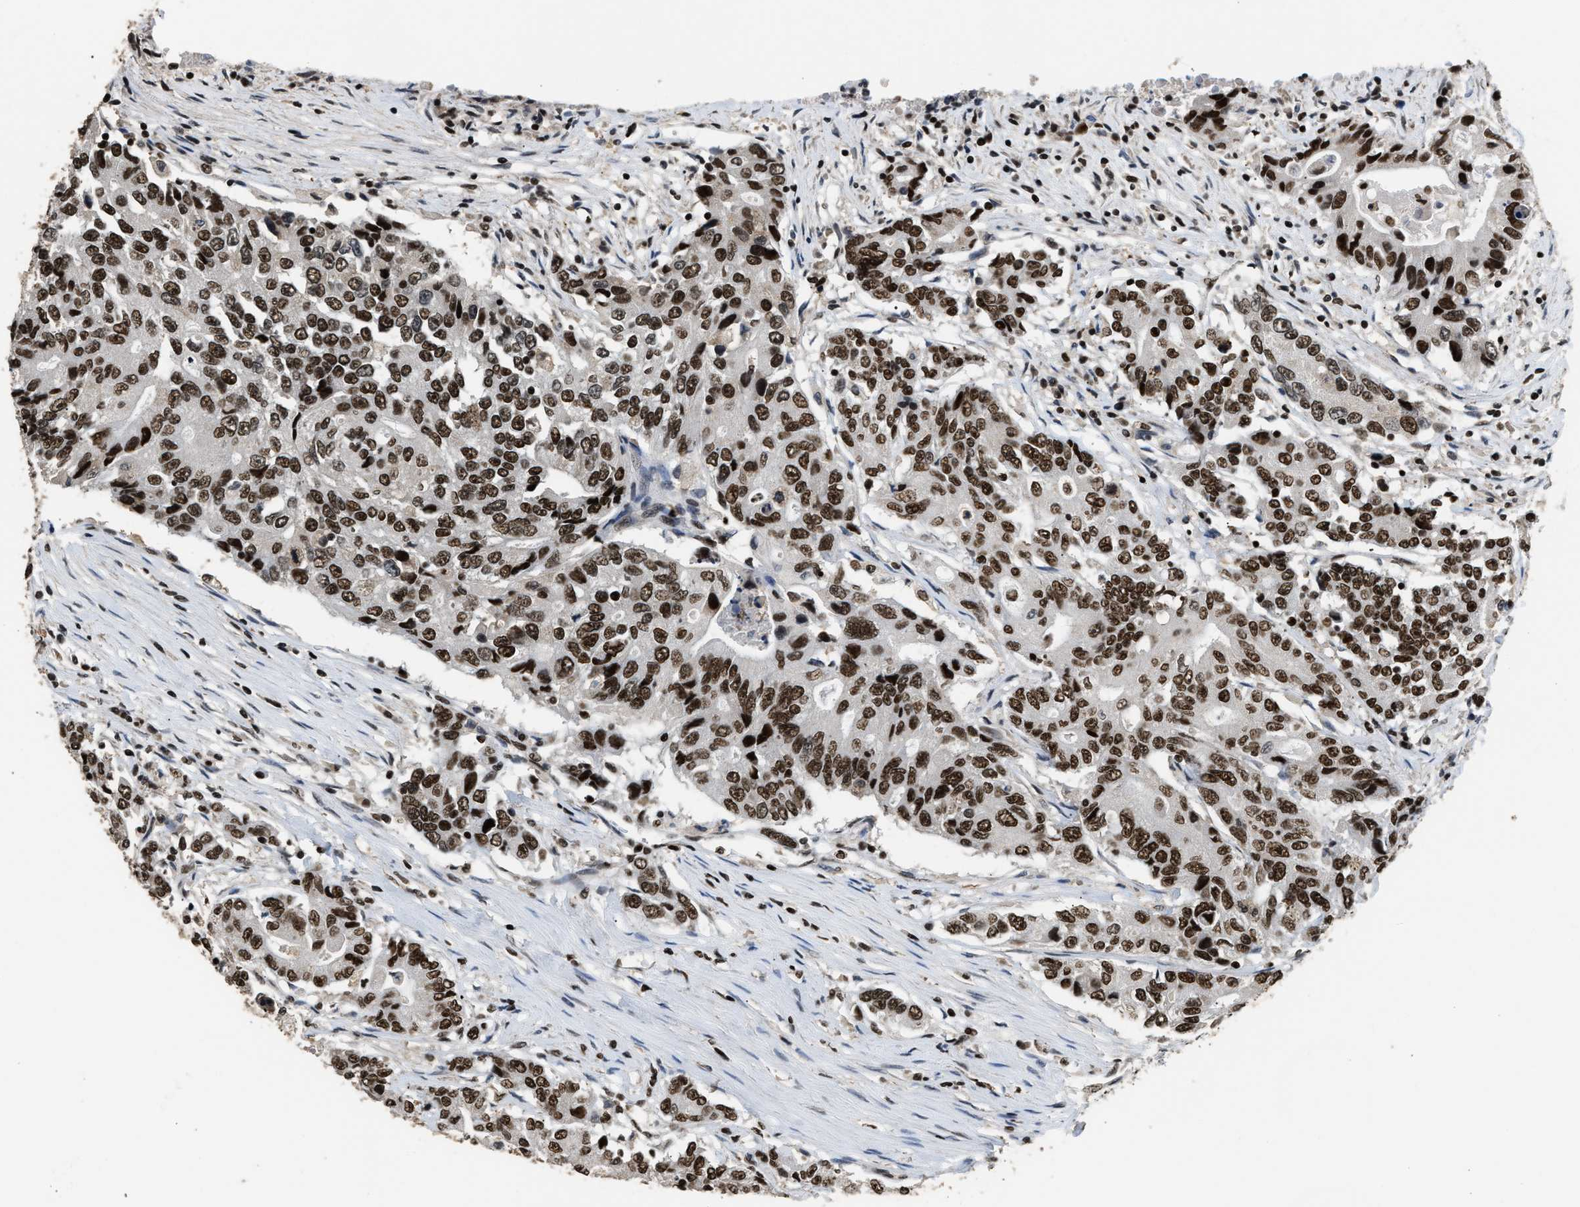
{"staining": {"intensity": "strong", "quantity": ">75%", "location": "nuclear"}, "tissue": "colorectal cancer", "cell_type": "Tumor cells", "image_type": "cancer", "snomed": [{"axis": "morphology", "description": "Adenocarcinoma, NOS"}, {"axis": "topography", "description": "Colon"}], "caption": "Colorectal cancer (adenocarcinoma) stained for a protein reveals strong nuclear positivity in tumor cells.", "gene": "RAD21", "patient": {"sex": "female", "age": 77}}